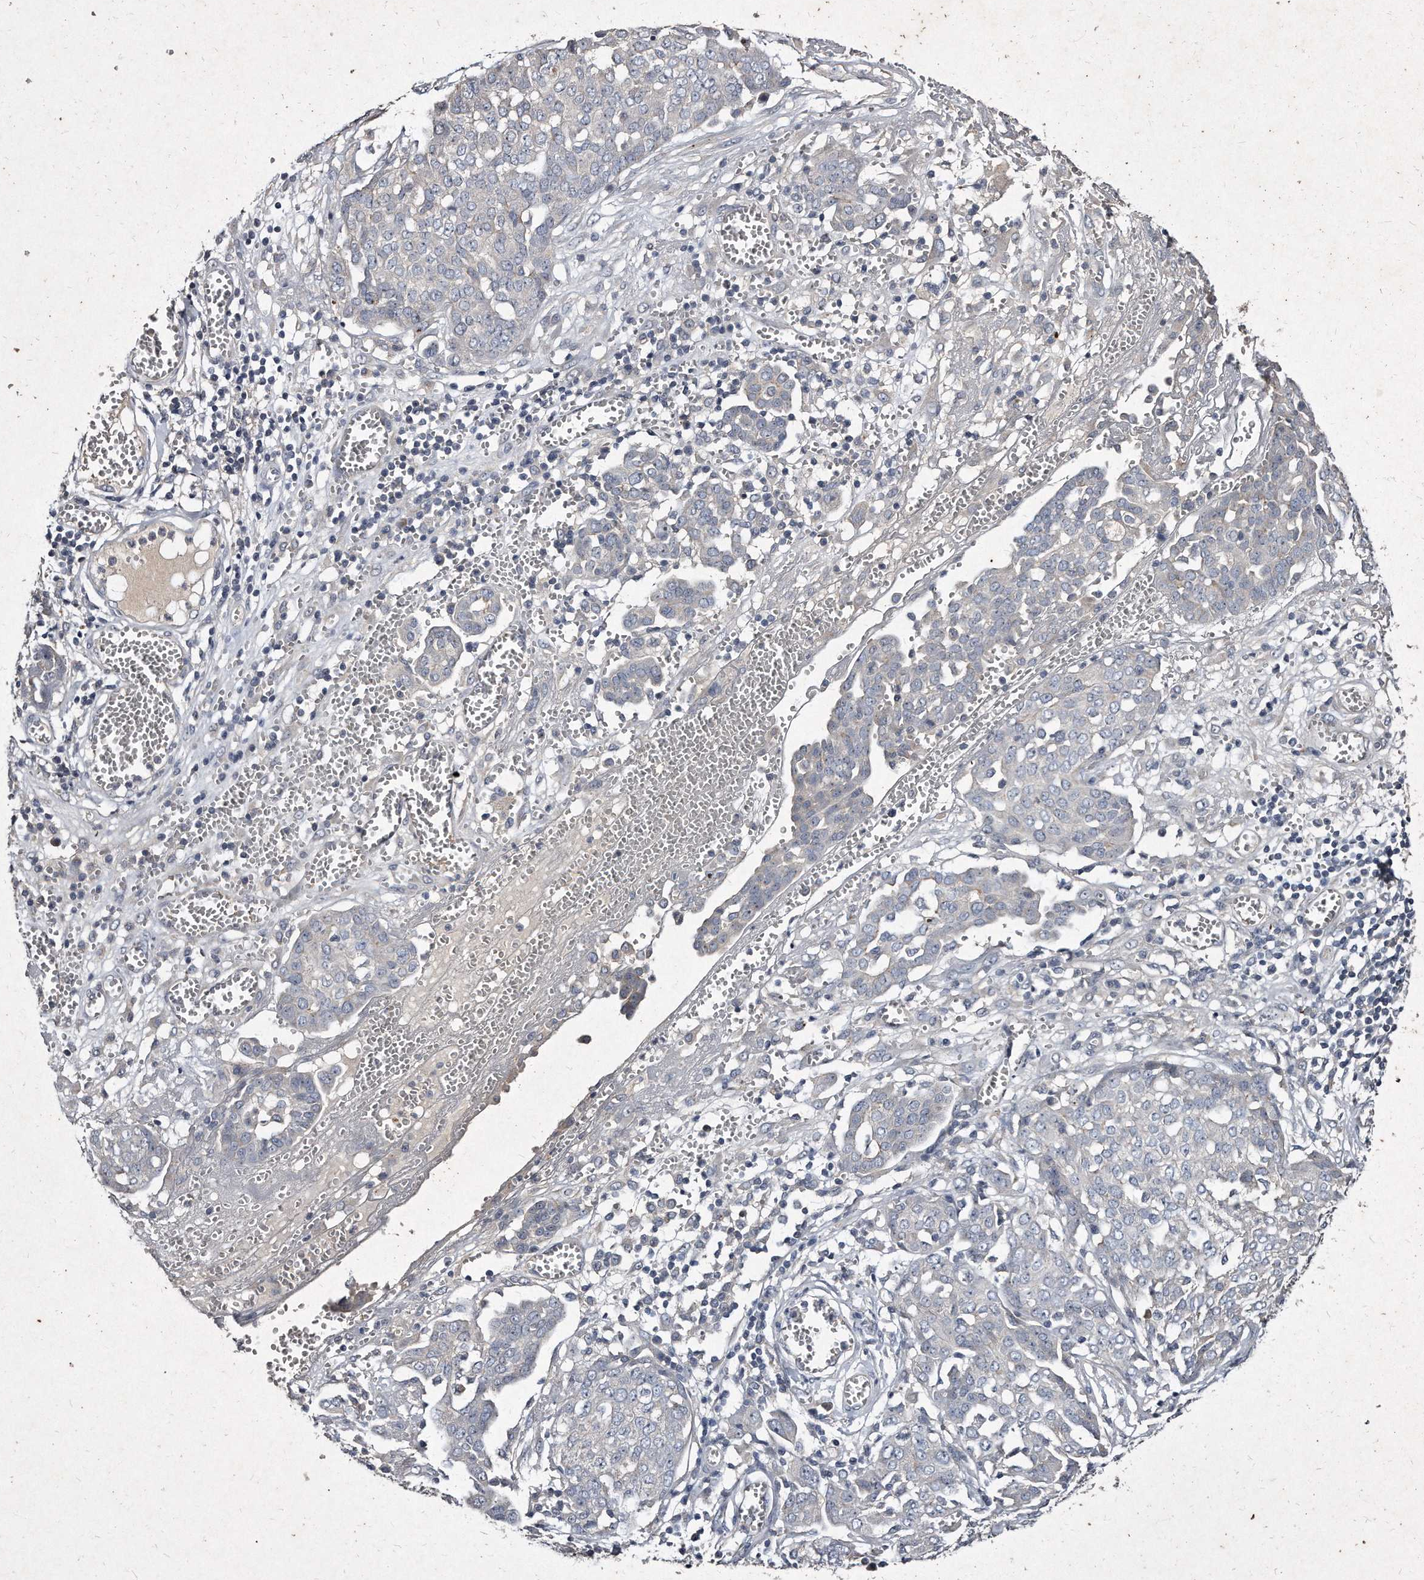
{"staining": {"intensity": "negative", "quantity": "none", "location": "none"}, "tissue": "ovarian cancer", "cell_type": "Tumor cells", "image_type": "cancer", "snomed": [{"axis": "morphology", "description": "Cystadenocarcinoma, serous, NOS"}, {"axis": "topography", "description": "Soft tissue"}, {"axis": "topography", "description": "Ovary"}], "caption": "Tumor cells are negative for protein expression in human serous cystadenocarcinoma (ovarian).", "gene": "KLHDC3", "patient": {"sex": "female", "age": 57}}